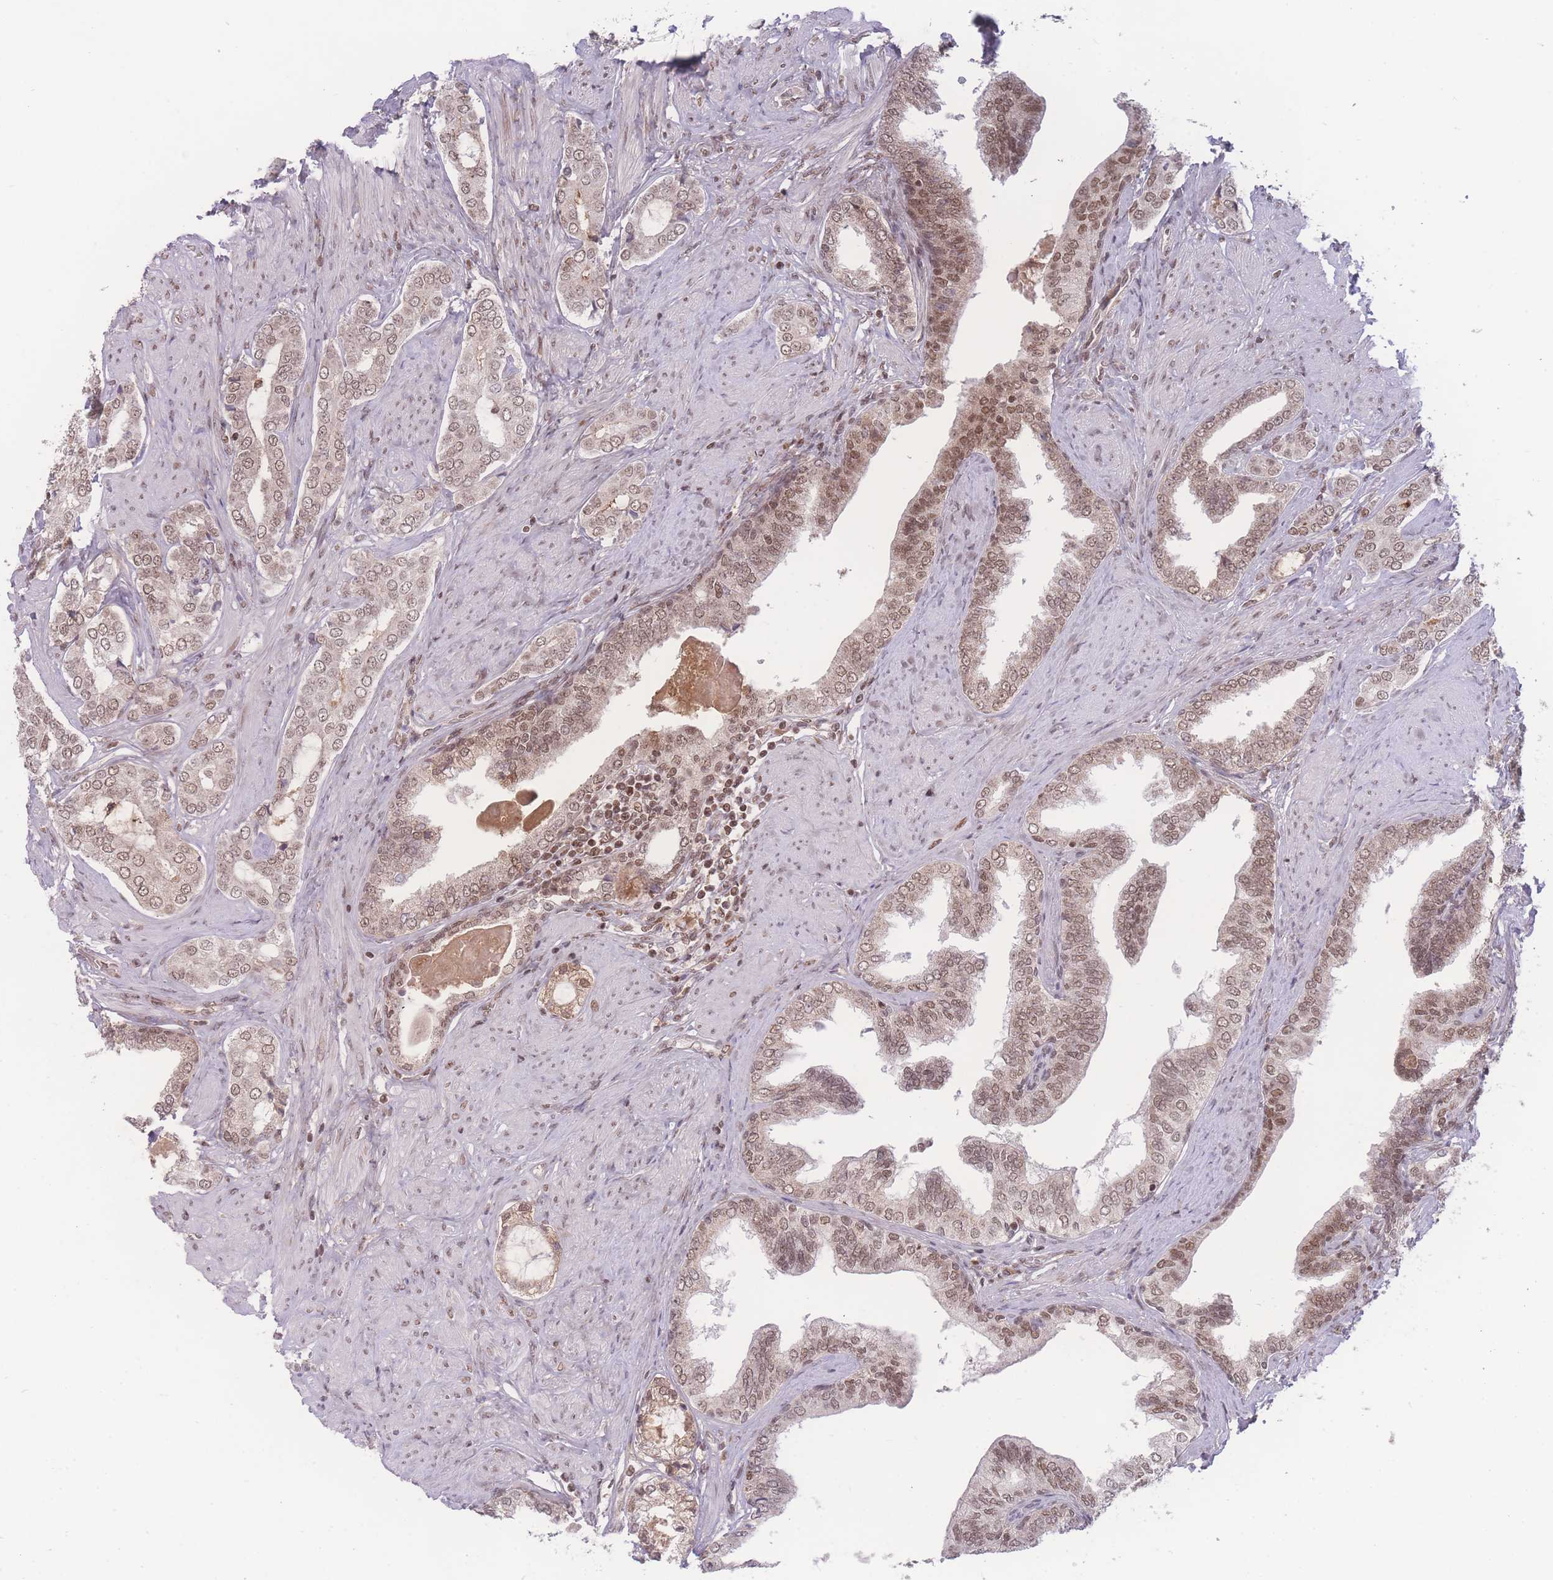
{"staining": {"intensity": "moderate", "quantity": ">75%", "location": "nuclear"}, "tissue": "prostate cancer", "cell_type": "Tumor cells", "image_type": "cancer", "snomed": [{"axis": "morphology", "description": "Adenocarcinoma, High grade"}, {"axis": "topography", "description": "Prostate"}], "caption": "IHC image of neoplastic tissue: prostate cancer stained using IHC reveals medium levels of moderate protein expression localized specifically in the nuclear of tumor cells, appearing as a nuclear brown color.", "gene": "RAVER1", "patient": {"sex": "male", "age": 71}}